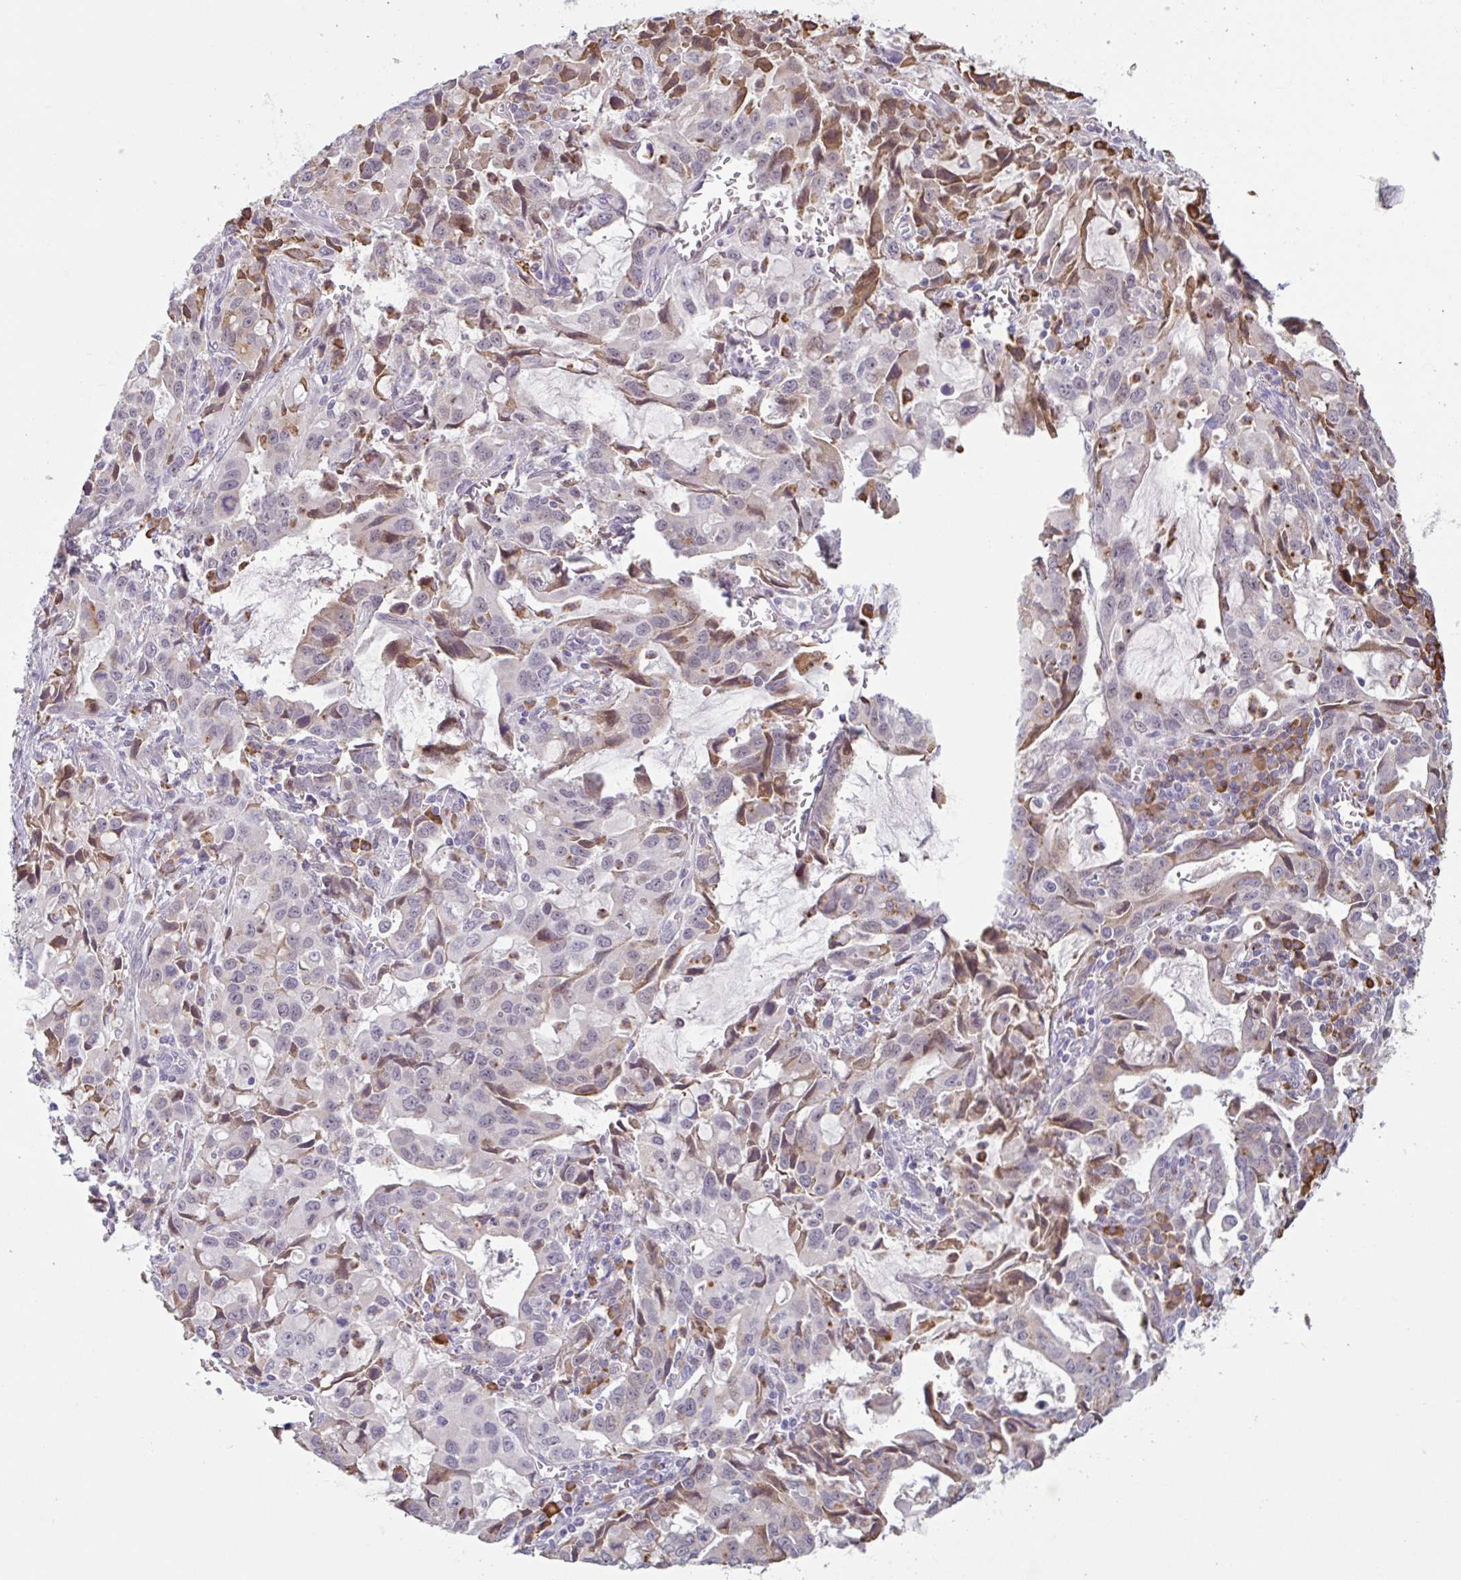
{"staining": {"intensity": "weak", "quantity": "25%-75%", "location": "cytoplasmic/membranous"}, "tissue": "stomach cancer", "cell_type": "Tumor cells", "image_type": "cancer", "snomed": [{"axis": "morphology", "description": "Adenocarcinoma, NOS"}, {"axis": "topography", "description": "Stomach, upper"}], "caption": "Immunohistochemical staining of human adenocarcinoma (stomach) reveals weak cytoplasmic/membranous protein staining in about 25%-75% of tumor cells.", "gene": "TAF1D", "patient": {"sex": "male", "age": 85}}